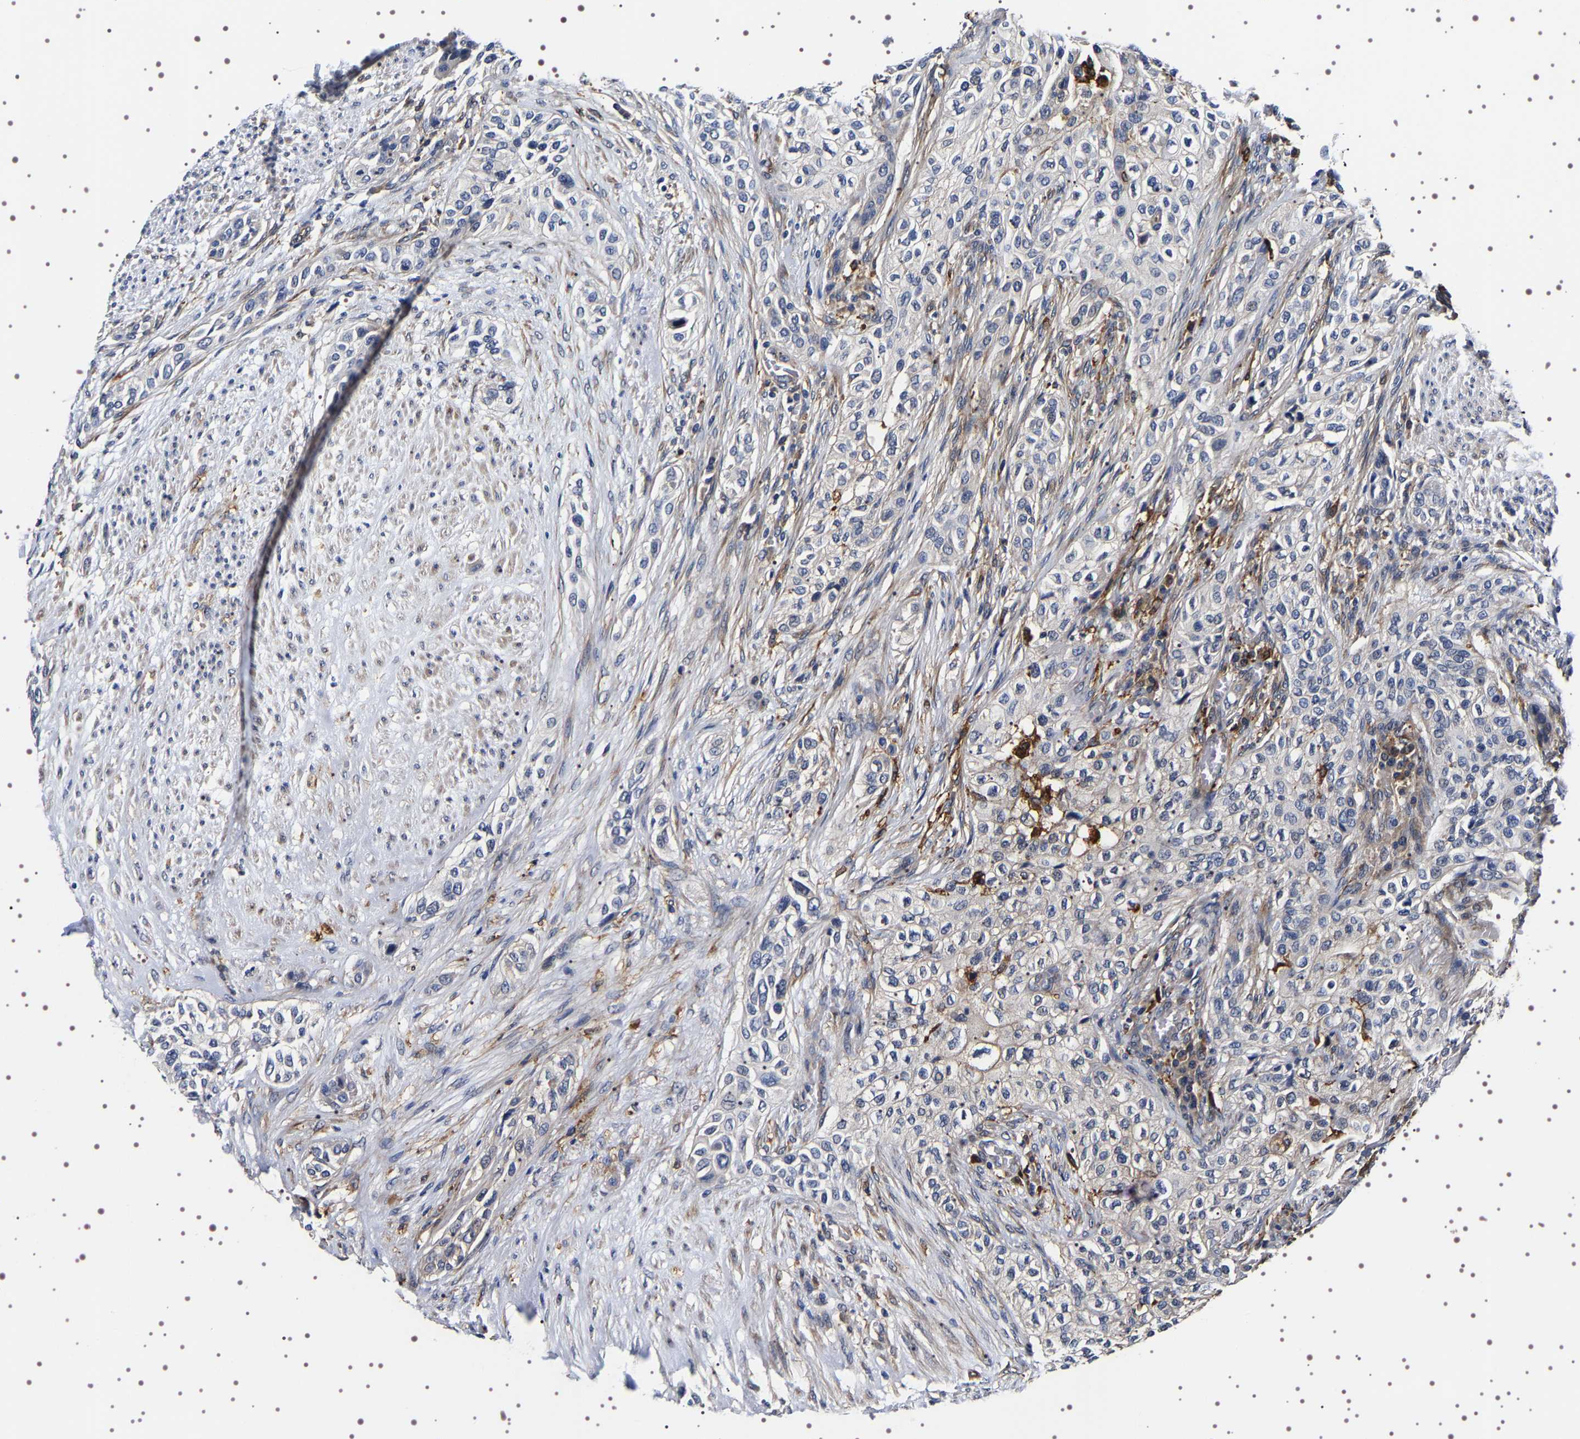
{"staining": {"intensity": "negative", "quantity": "none", "location": "none"}, "tissue": "urothelial cancer", "cell_type": "Tumor cells", "image_type": "cancer", "snomed": [{"axis": "morphology", "description": "Urothelial carcinoma, High grade"}, {"axis": "topography", "description": "Urinary bladder"}], "caption": "A micrograph of human high-grade urothelial carcinoma is negative for staining in tumor cells.", "gene": "ALPL", "patient": {"sex": "male", "age": 74}}